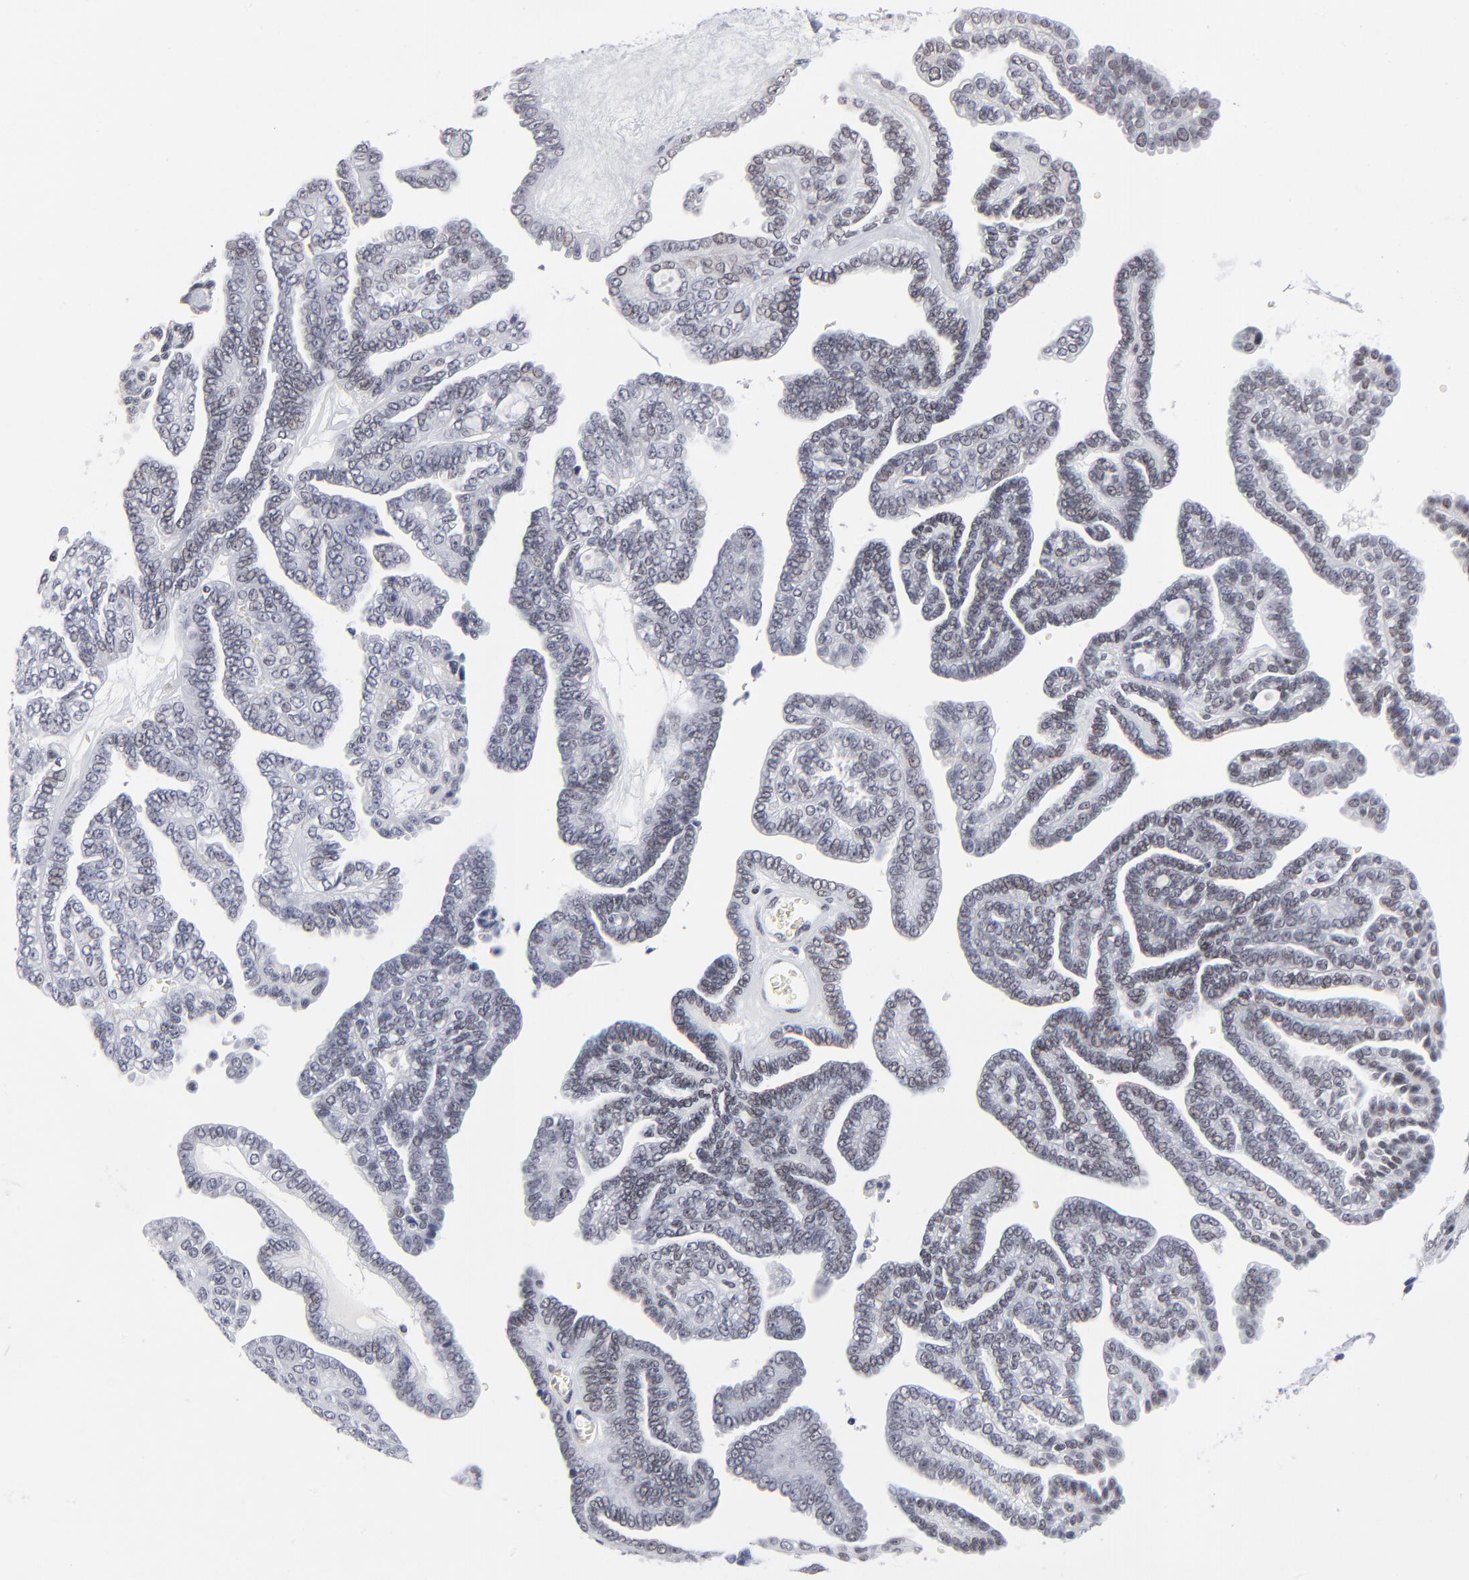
{"staining": {"intensity": "weak", "quantity": "<25%", "location": "nuclear"}, "tissue": "ovarian cancer", "cell_type": "Tumor cells", "image_type": "cancer", "snomed": [{"axis": "morphology", "description": "Cystadenocarcinoma, serous, NOS"}, {"axis": "topography", "description": "Ovary"}], "caption": "This is an immunohistochemistry (IHC) photomicrograph of human ovarian serous cystadenocarcinoma. There is no staining in tumor cells.", "gene": "SP2", "patient": {"sex": "female", "age": 71}}